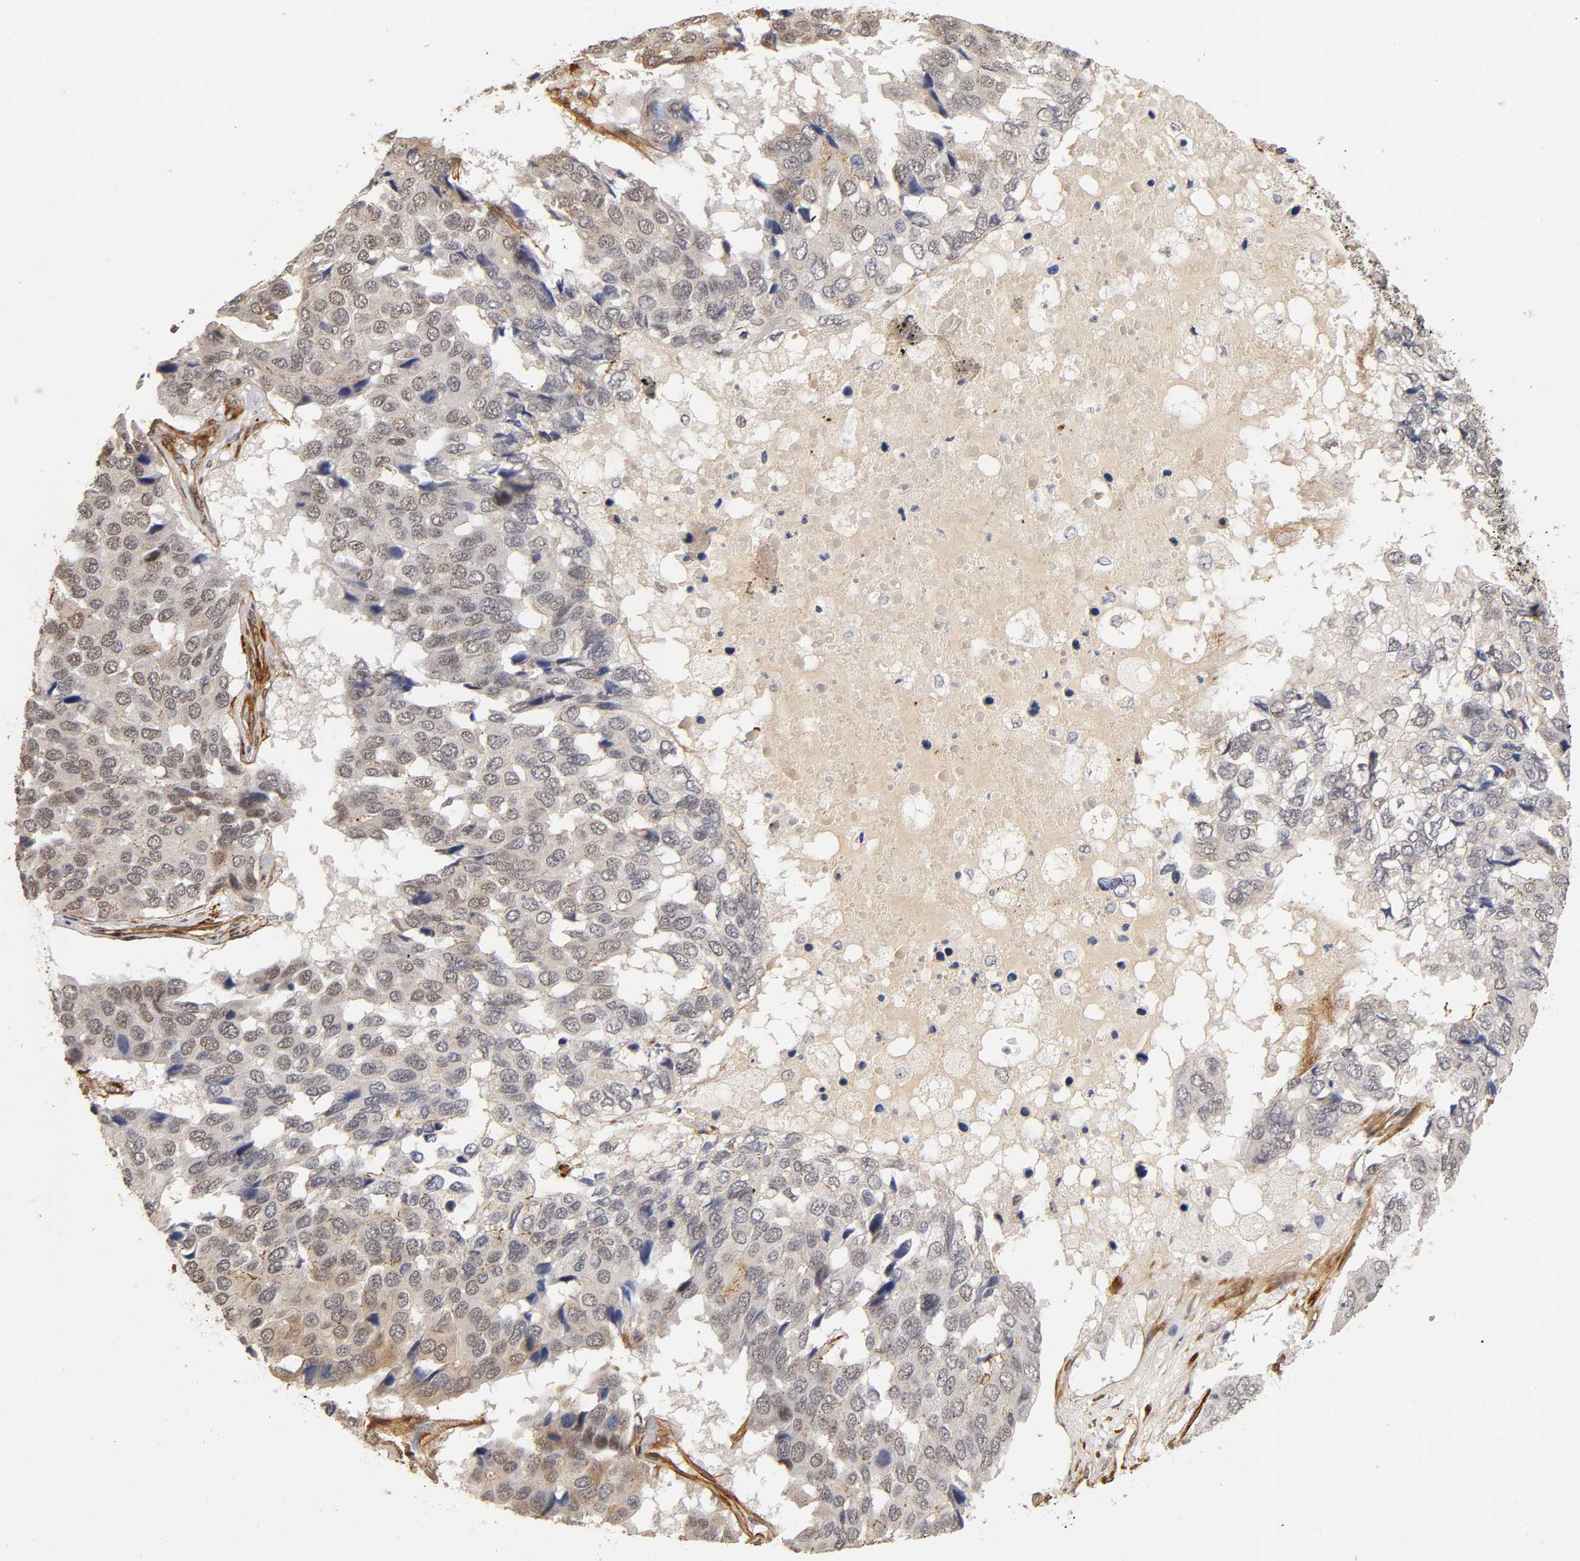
{"staining": {"intensity": "weak", "quantity": "25%-75%", "location": "cytoplasmic/membranous"}, "tissue": "pancreatic cancer", "cell_type": "Tumor cells", "image_type": "cancer", "snomed": [{"axis": "morphology", "description": "Adenocarcinoma, NOS"}, {"axis": "topography", "description": "Pancreas"}], "caption": "IHC (DAB) staining of human pancreatic cancer (adenocarcinoma) demonstrates weak cytoplasmic/membranous protein staining in about 25%-75% of tumor cells.", "gene": "LAMB1", "patient": {"sex": "male", "age": 50}}